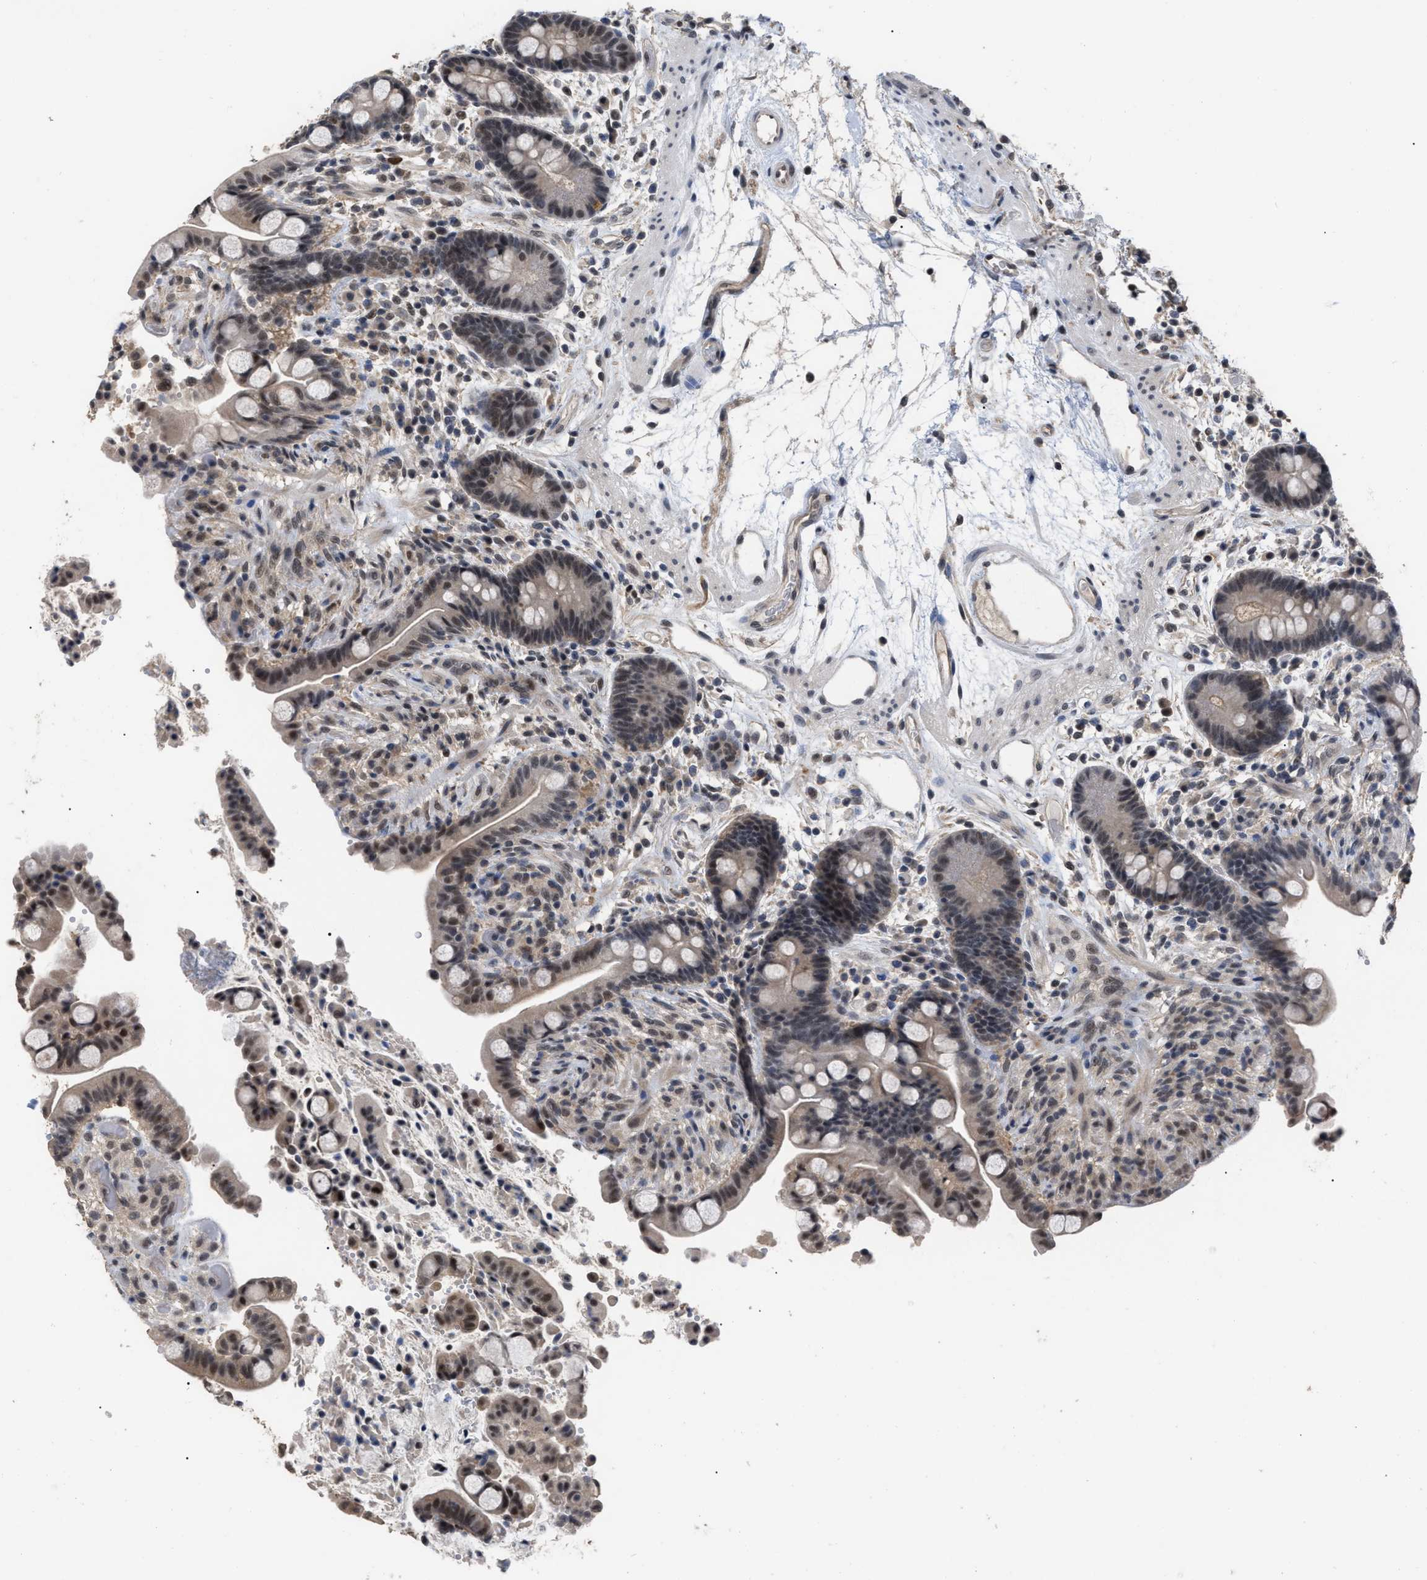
{"staining": {"intensity": "moderate", "quantity": ">75%", "location": "cytoplasmic/membranous"}, "tissue": "colon", "cell_type": "Endothelial cells", "image_type": "normal", "snomed": [{"axis": "morphology", "description": "Normal tissue, NOS"}, {"axis": "topography", "description": "Colon"}], "caption": "DAB immunohistochemical staining of unremarkable colon shows moderate cytoplasmic/membranous protein positivity in about >75% of endothelial cells.", "gene": "JAZF1", "patient": {"sex": "male", "age": 73}}